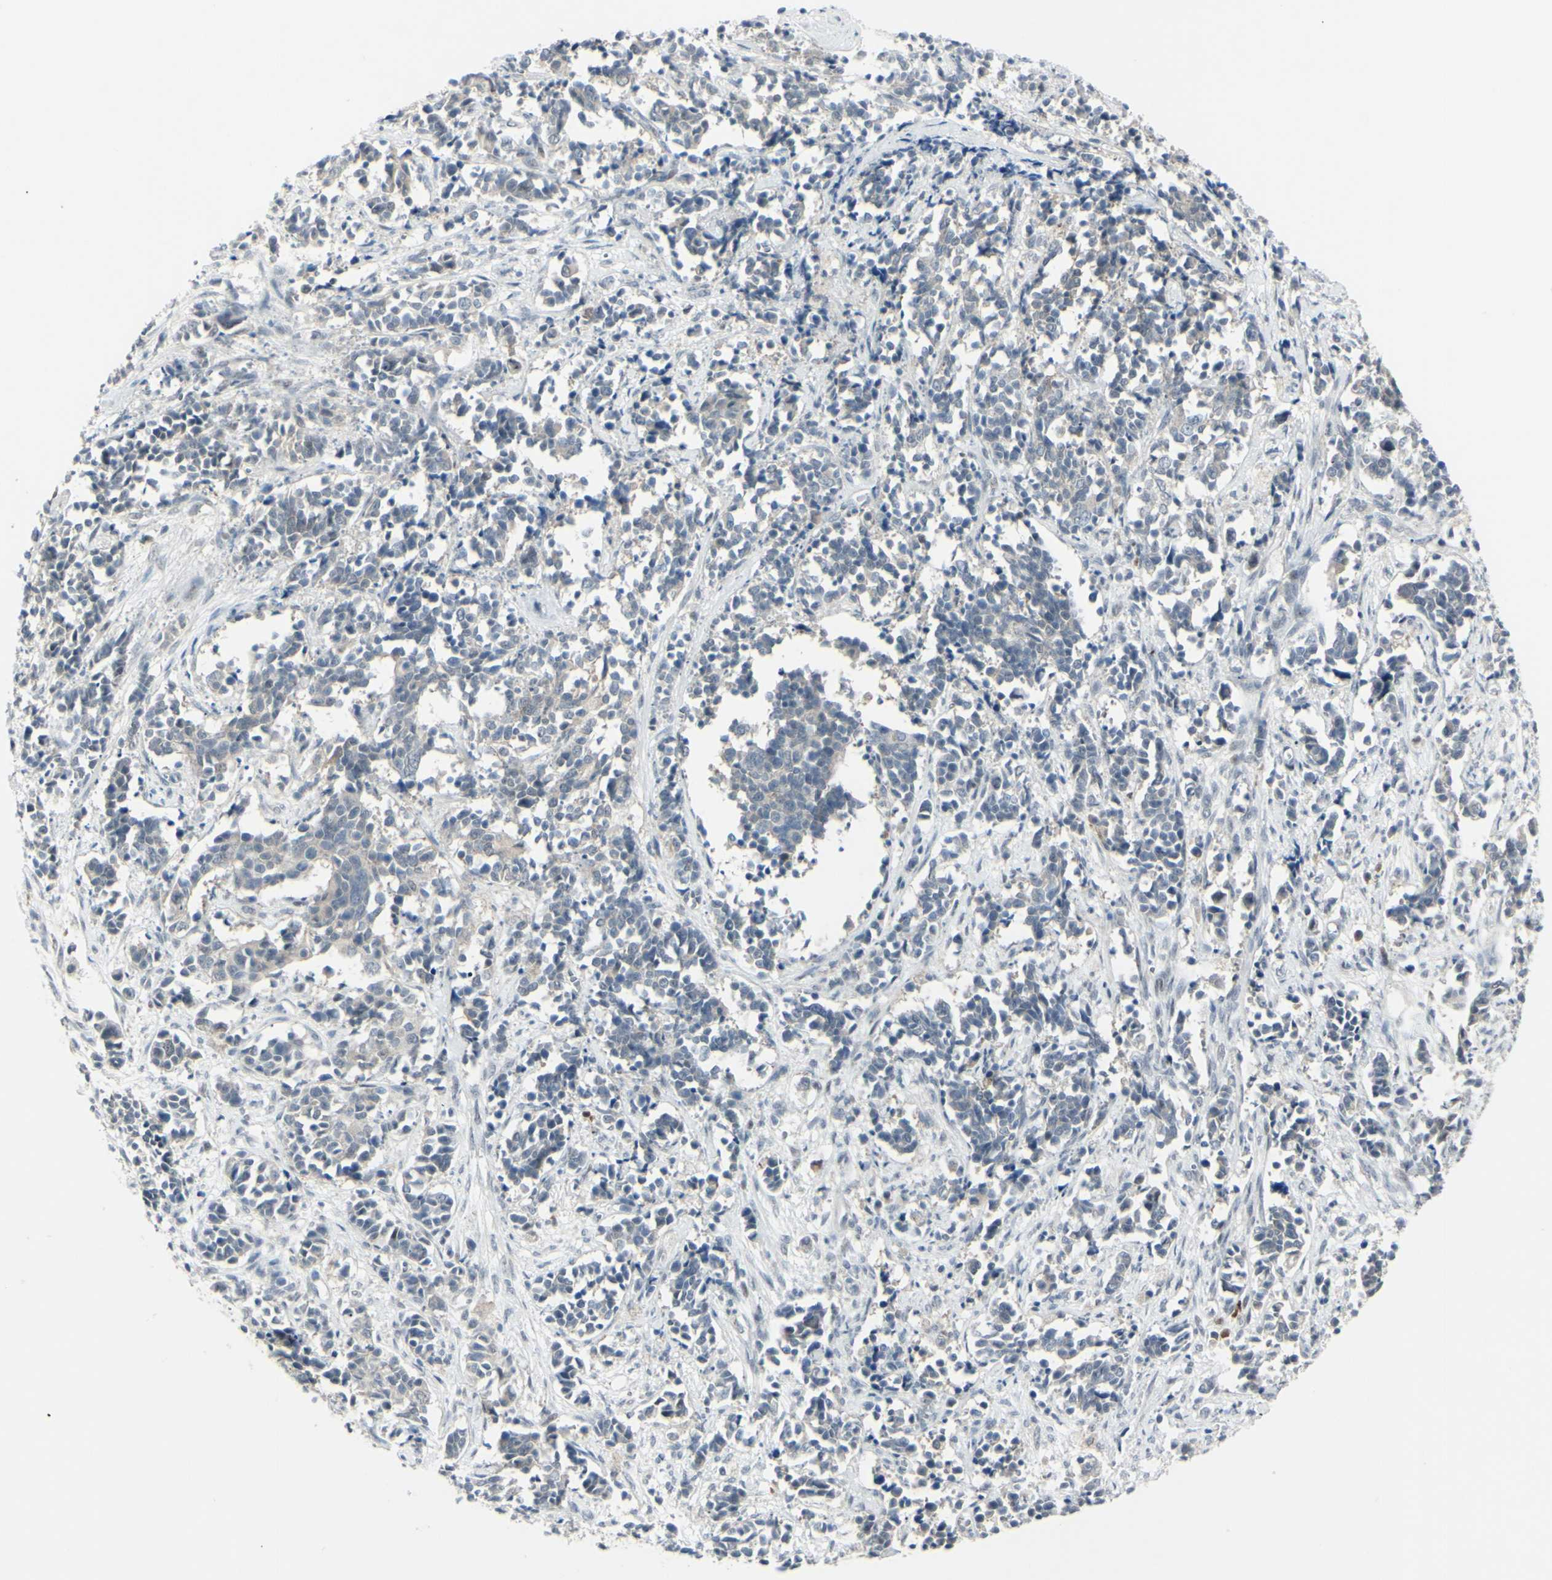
{"staining": {"intensity": "negative", "quantity": "none", "location": "none"}, "tissue": "cervical cancer", "cell_type": "Tumor cells", "image_type": "cancer", "snomed": [{"axis": "morphology", "description": "Normal tissue, NOS"}, {"axis": "morphology", "description": "Squamous cell carcinoma, NOS"}, {"axis": "topography", "description": "Cervix"}], "caption": "IHC photomicrograph of cervical cancer stained for a protein (brown), which shows no staining in tumor cells.", "gene": "ETNK1", "patient": {"sex": "female", "age": 35}}